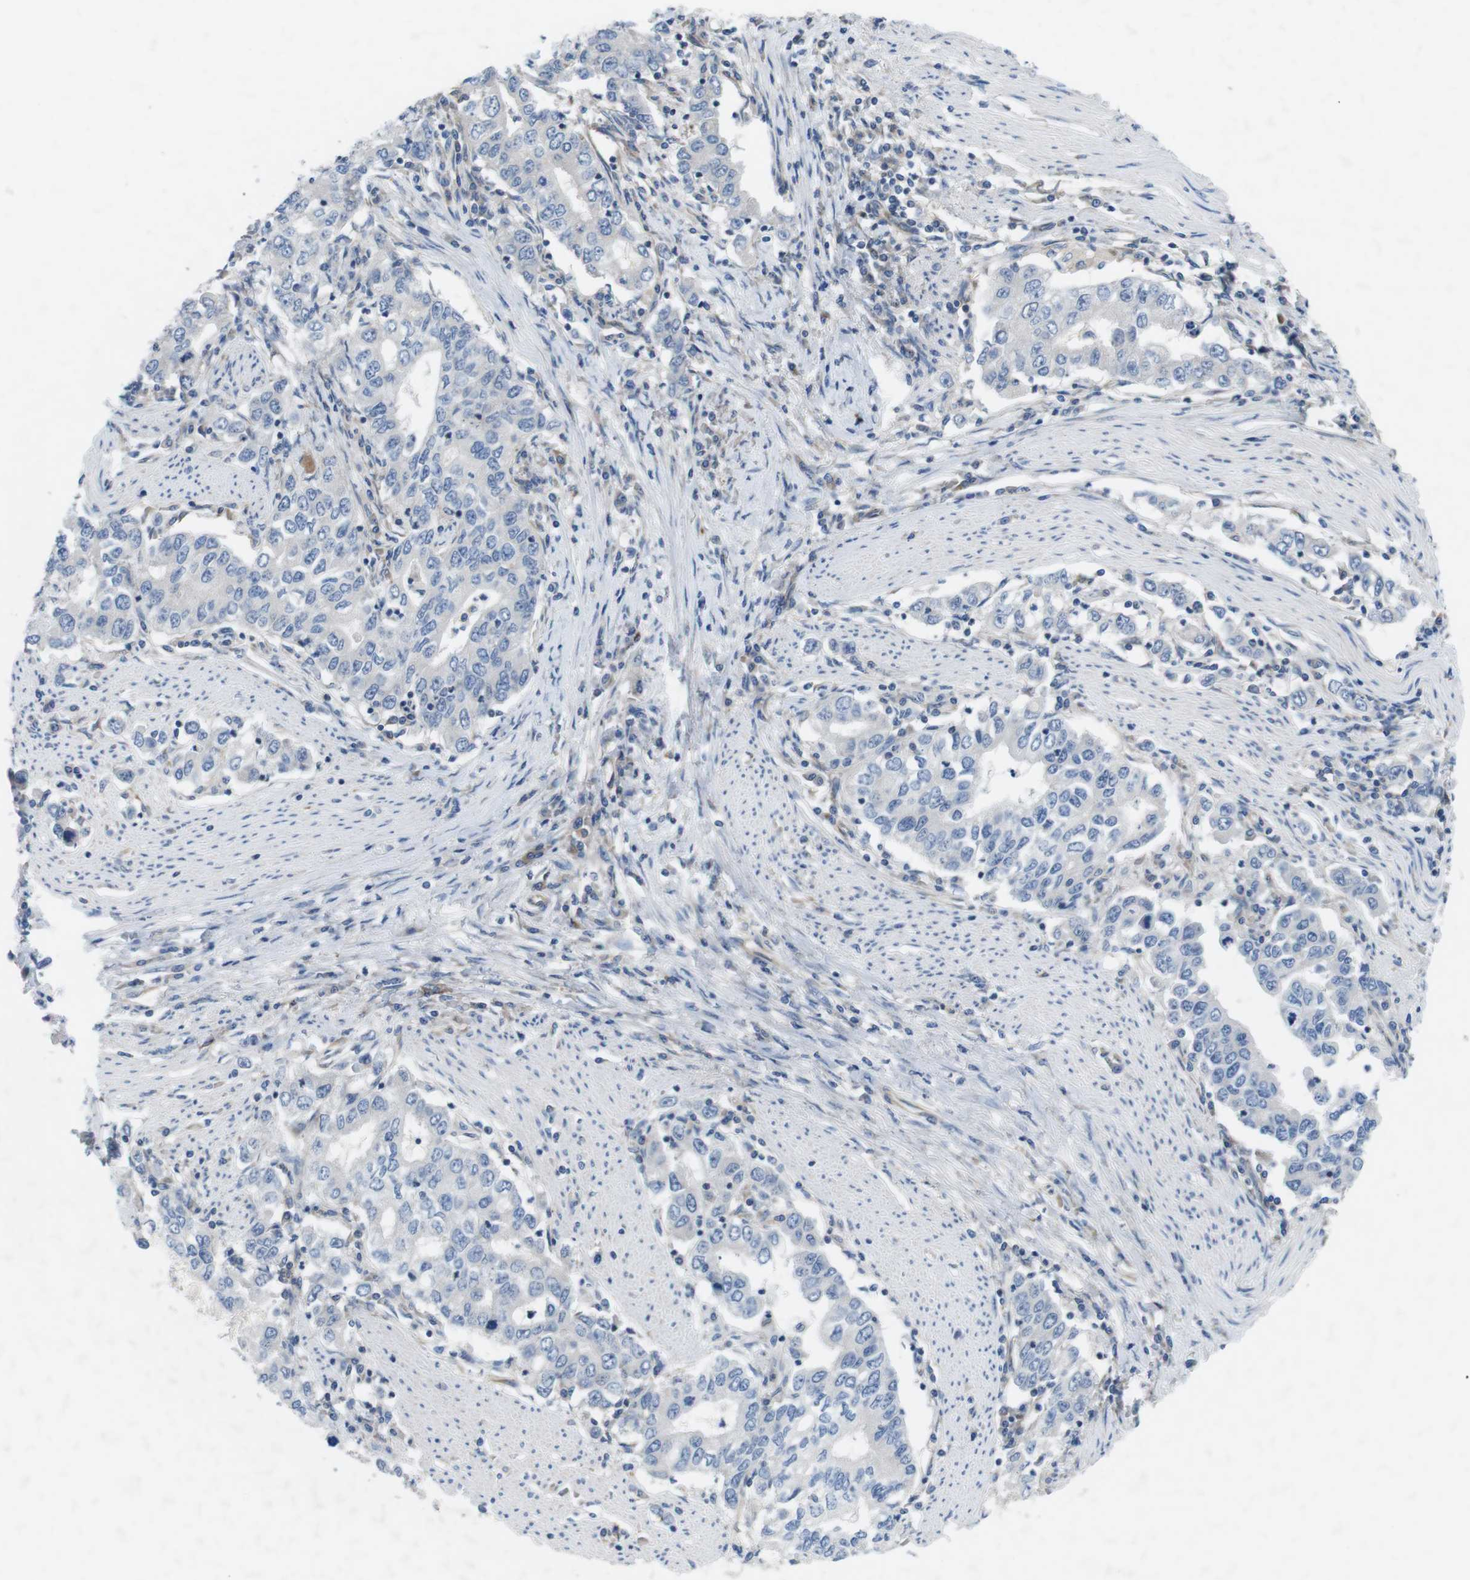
{"staining": {"intensity": "negative", "quantity": "none", "location": "none"}, "tissue": "stomach cancer", "cell_type": "Tumor cells", "image_type": "cancer", "snomed": [{"axis": "morphology", "description": "Adenocarcinoma, NOS"}, {"axis": "topography", "description": "Stomach, lower"}], "caption": "The histopathology image demonstrates no staining of tumor cells in stomach adenocarcinoma. (DAB (3,3'-diaminobenzidine) IHC, high magnification).", "gene": "DCLK1", "patient": {"sex": "female", "age": 72}}